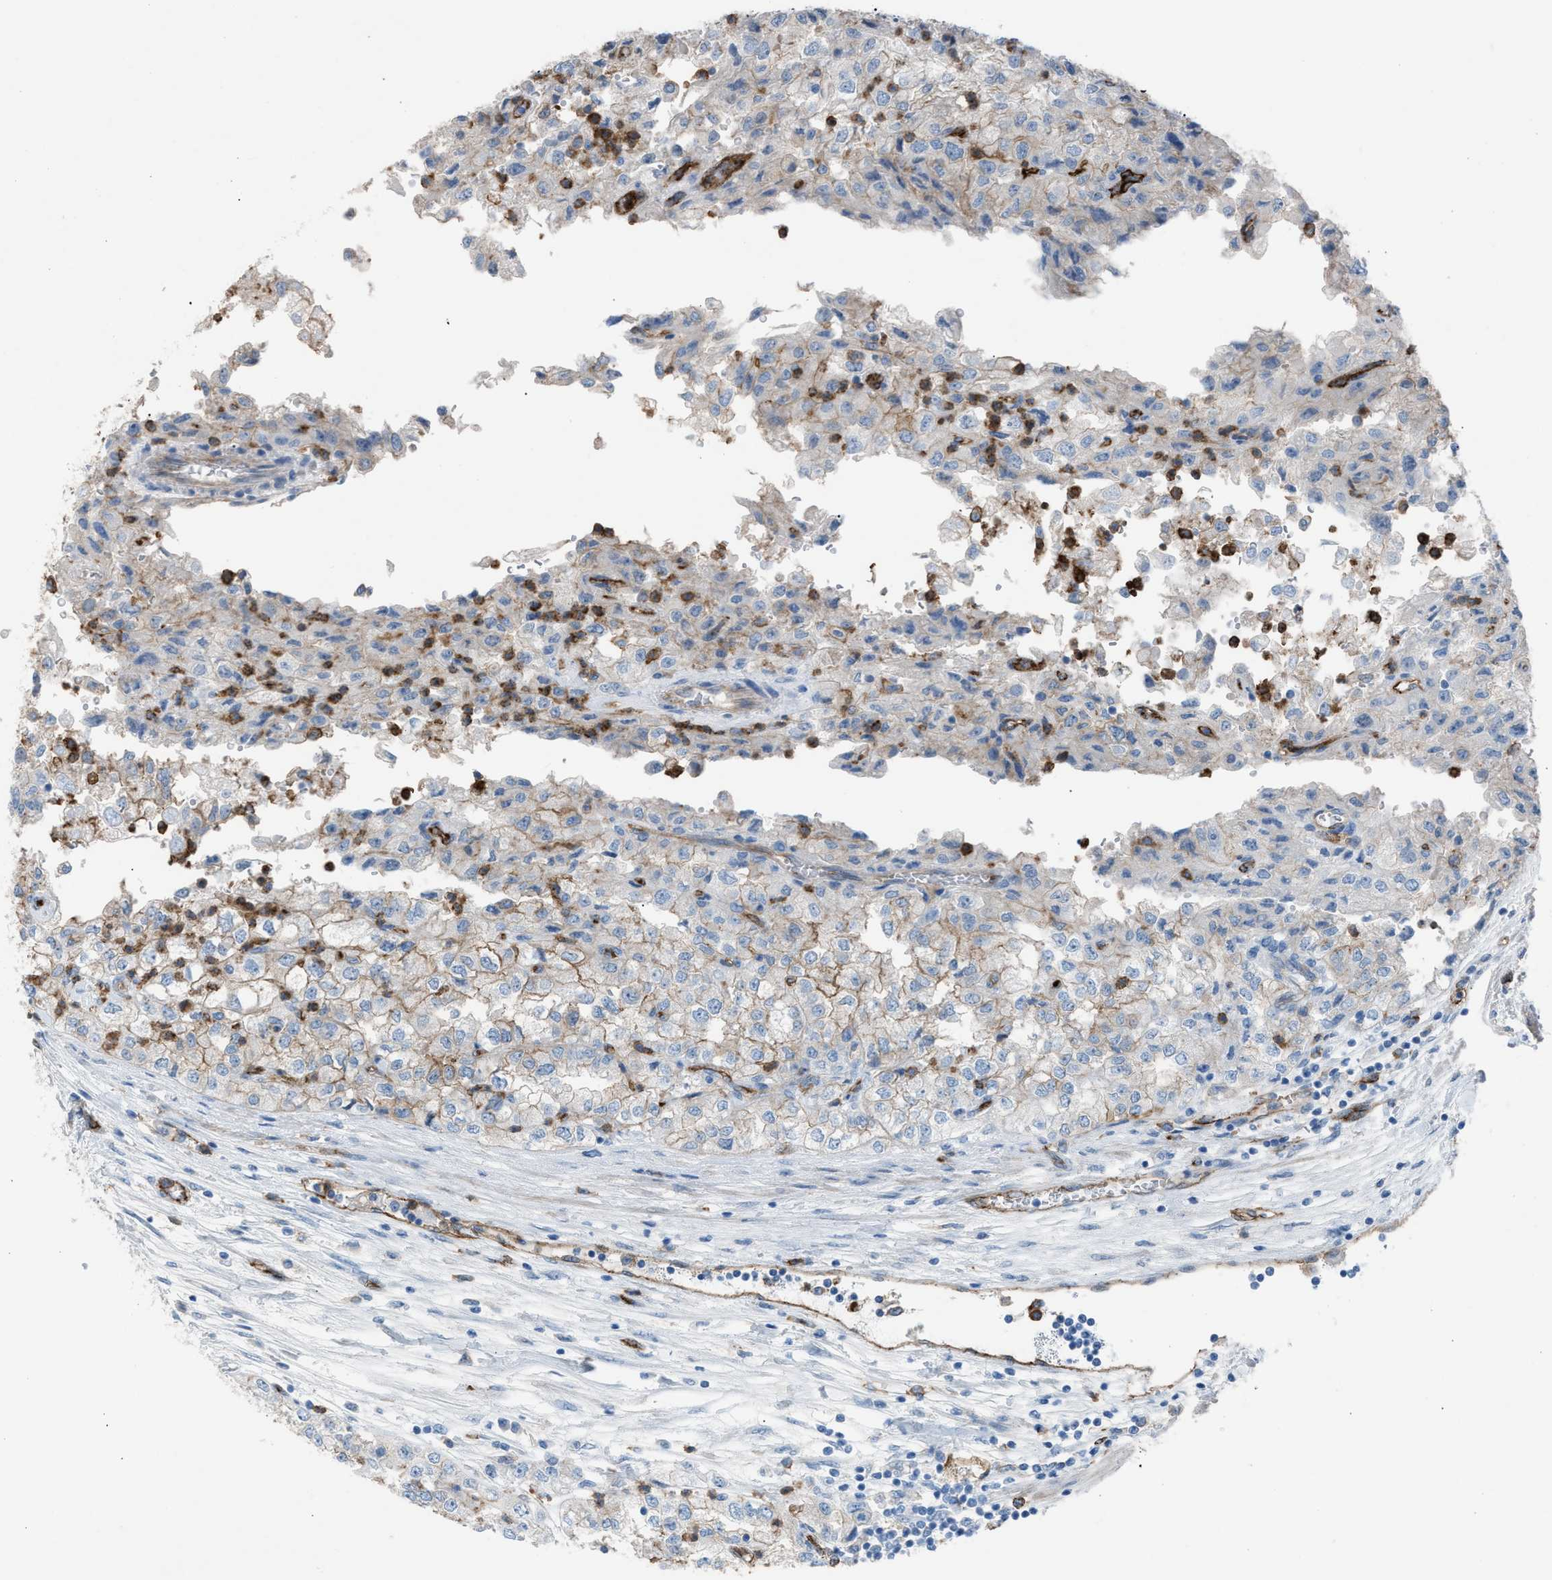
{"staining": {"intensity": "weak", "quantity": "25%-75%", "location": "cytoplasmic/membranous"}, "tissue": "renal cancer", "cell_type": "Tumor cells", "image_type": "cancer", "snomed": [{"axis": "morphology", "description": "Adenocarcinoma, NOS"}, {"axis": "topography", "description": "Kidney"}], "caption": "Immunohistochemical staining of human renal cancer (adenocarcinoma) displays weak cytoplasmic/membranous protein expression in approximately 25%-75% of tumor cells.", "gene": "DYSF", "patient": {"sex": "female", "age": 54}}